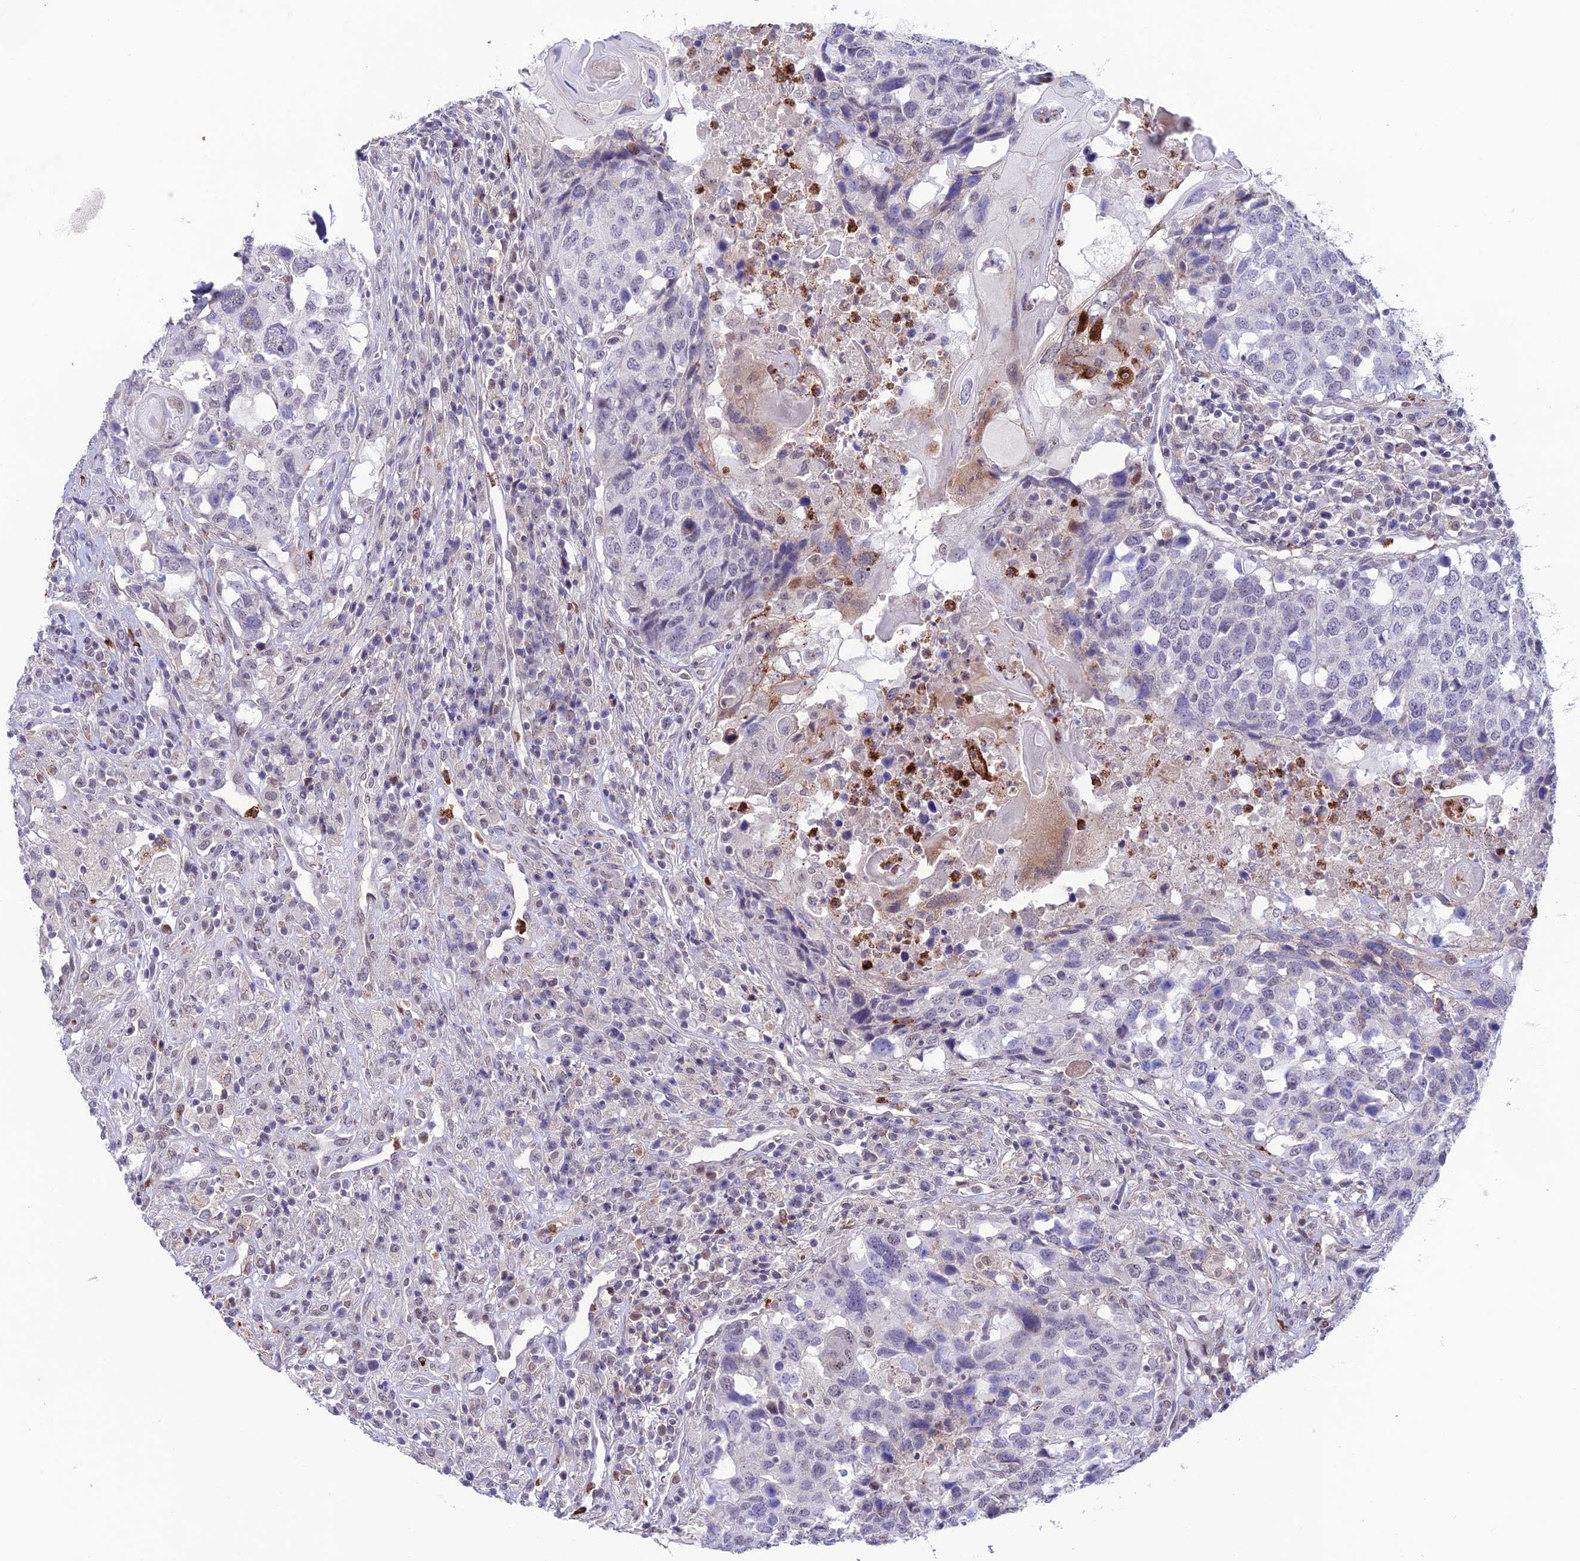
{"staining": {"intensity": "negative", "quantity": "none", "location": "none"}, "tissue": "head and neck cancer", "cell_type": "Tumor cells", "image_type": "cancer", "snomed": [{"axis": "morphology", "description": "Squamous cell carcinoma, NOS"}, {"axis": "topography", "description": "Head-Neck"}], "caption": "Tumor cells are negative for protein expression in human head and neck cancer. (DAB IHC visualized using brightfield microscopy, high magnification).", "gene": "COL6A6", "patient": {"sex": "male", "age": 66}}